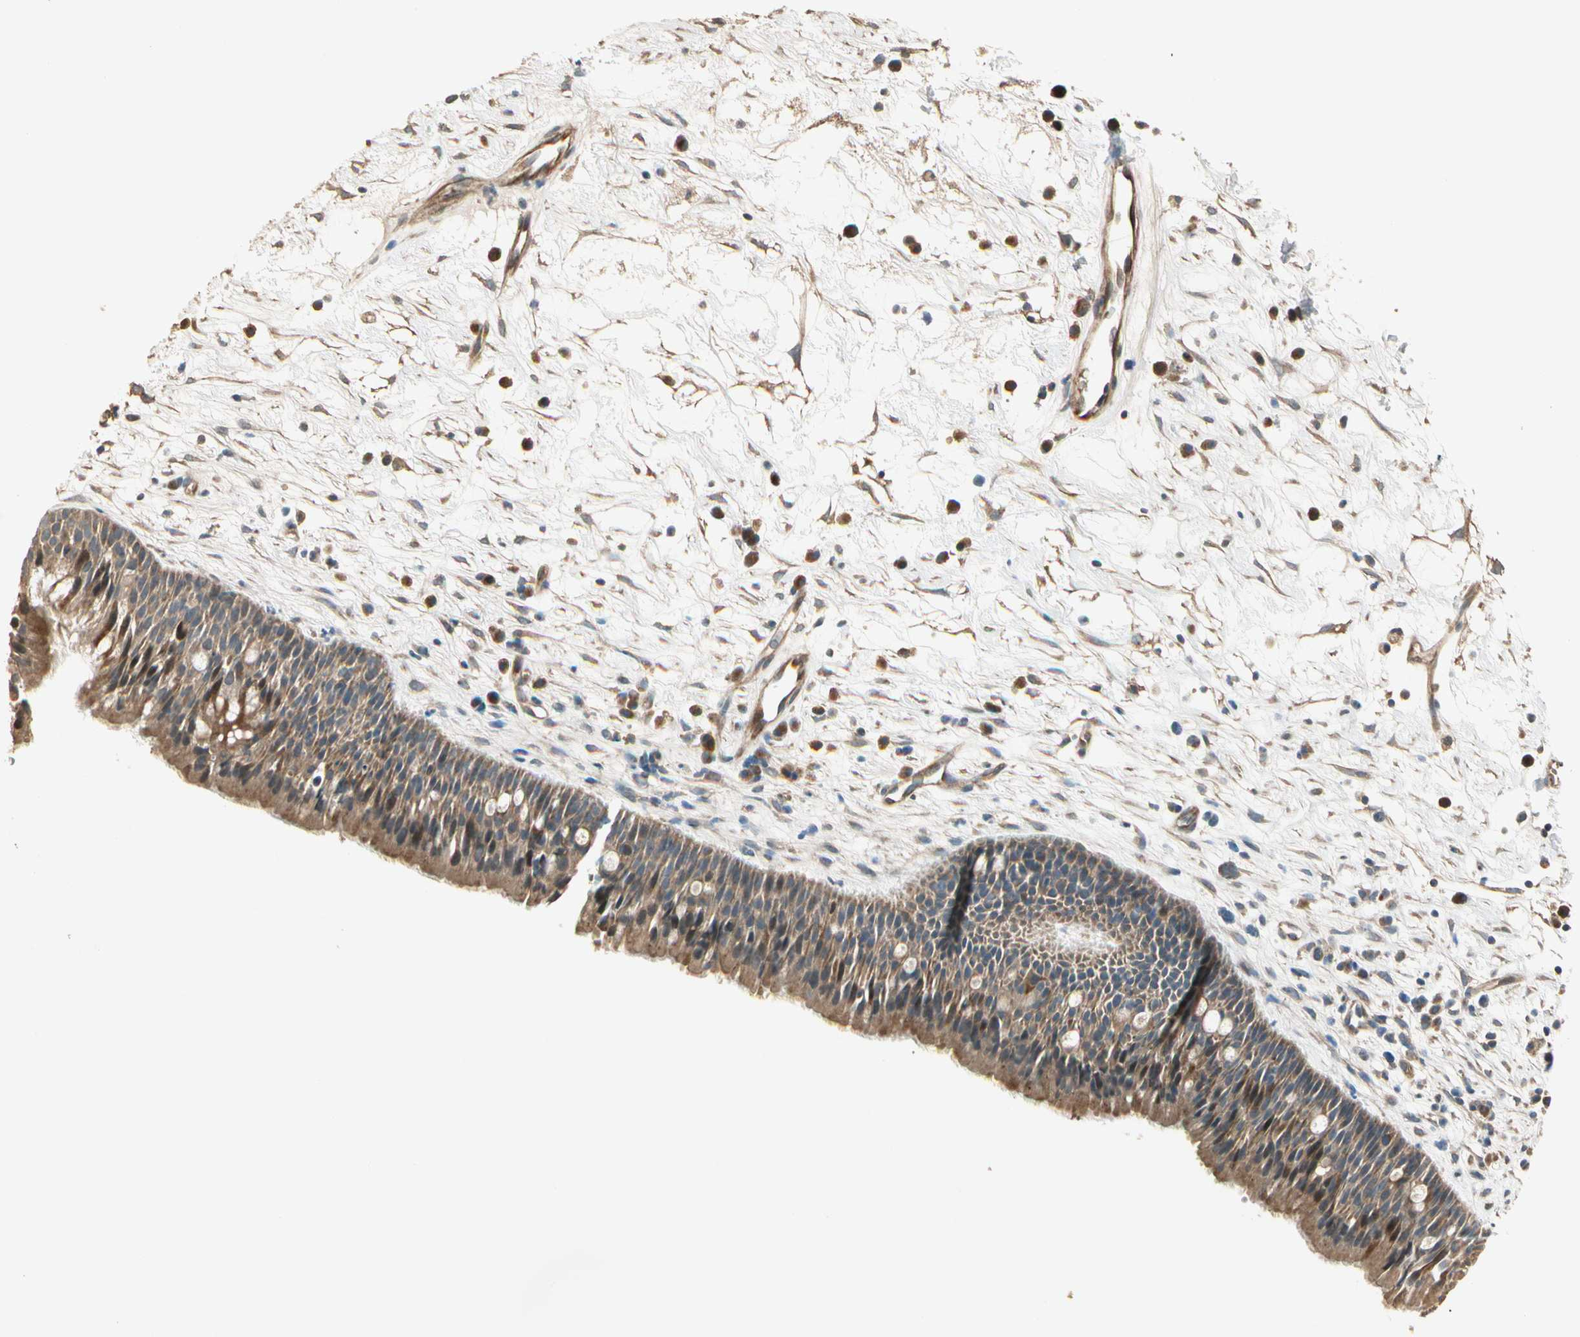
{"staining": {"intensity": "moderate", "quantity": ">75%", "location": "cytoplasmic/membranous"}, "tissue": "nasopharynx", "cell_type": "Respiratory epithelial cells", "image_type": "normal", "snomed": [{"axis": "morphology", "description": "Normal tissue, NOS"}, {"axis": "topography", "description": "Nasopharynx"}], "caption": "High-magnification brightfield microscopy of normal nasopharynx stained with DAB (3,3'-diaminobenzidine) (brown) and counterstained with hematoxylin (blue). respiratory epithelial cells exhibit moderate cytoplasmic/membranous staining is seen in approximately>75% of cells.", "gene": "ACVR1", "patient": {"sex": "male", "age": 13}}